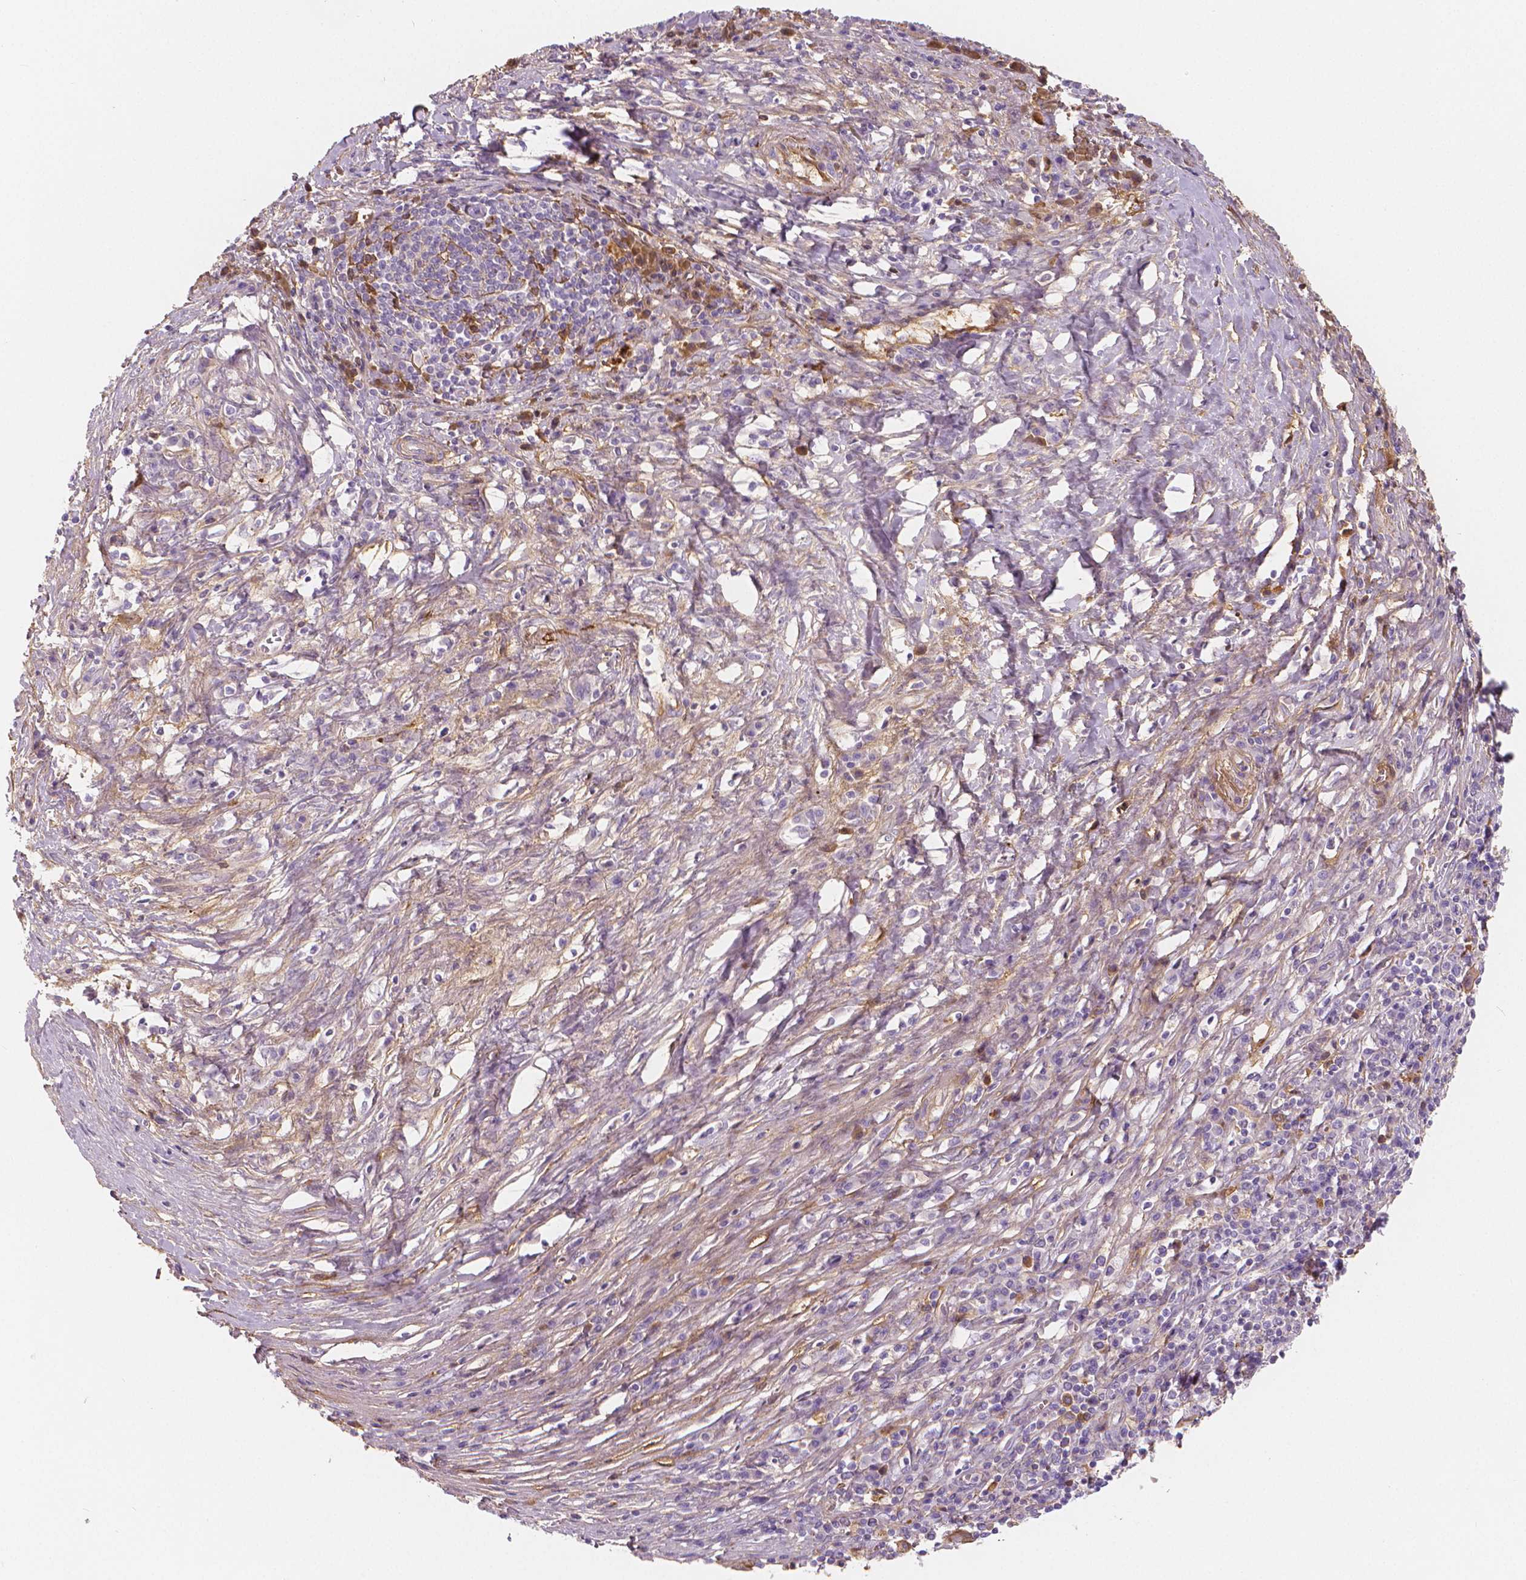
{"staining": {"intensity": "negative", "quantity": "none", "location": "none"}, "tissue": "pancreatic cancer", "cell_type": "Tumor cells", "image_type": "cancer", "snomed": [{"axis": "morphology", "description": "Adenocarcinoma, NOS"}, {"axis": "topography", "description": "Pancreas"}], "caption": "Immunohistochemistry image of human pancreatic cancer stained for a protein (brown), which exhibits no expression in tumor cells. The staining was performed using DAB (3,3'-diaminobenzidine) to visualize the protein expression in brown, while the nuclei were stained in blue with hematoxylin (Magnification: 20x).", "gene": "APOA4", "patient": {"sex": "male", "age": 63}}